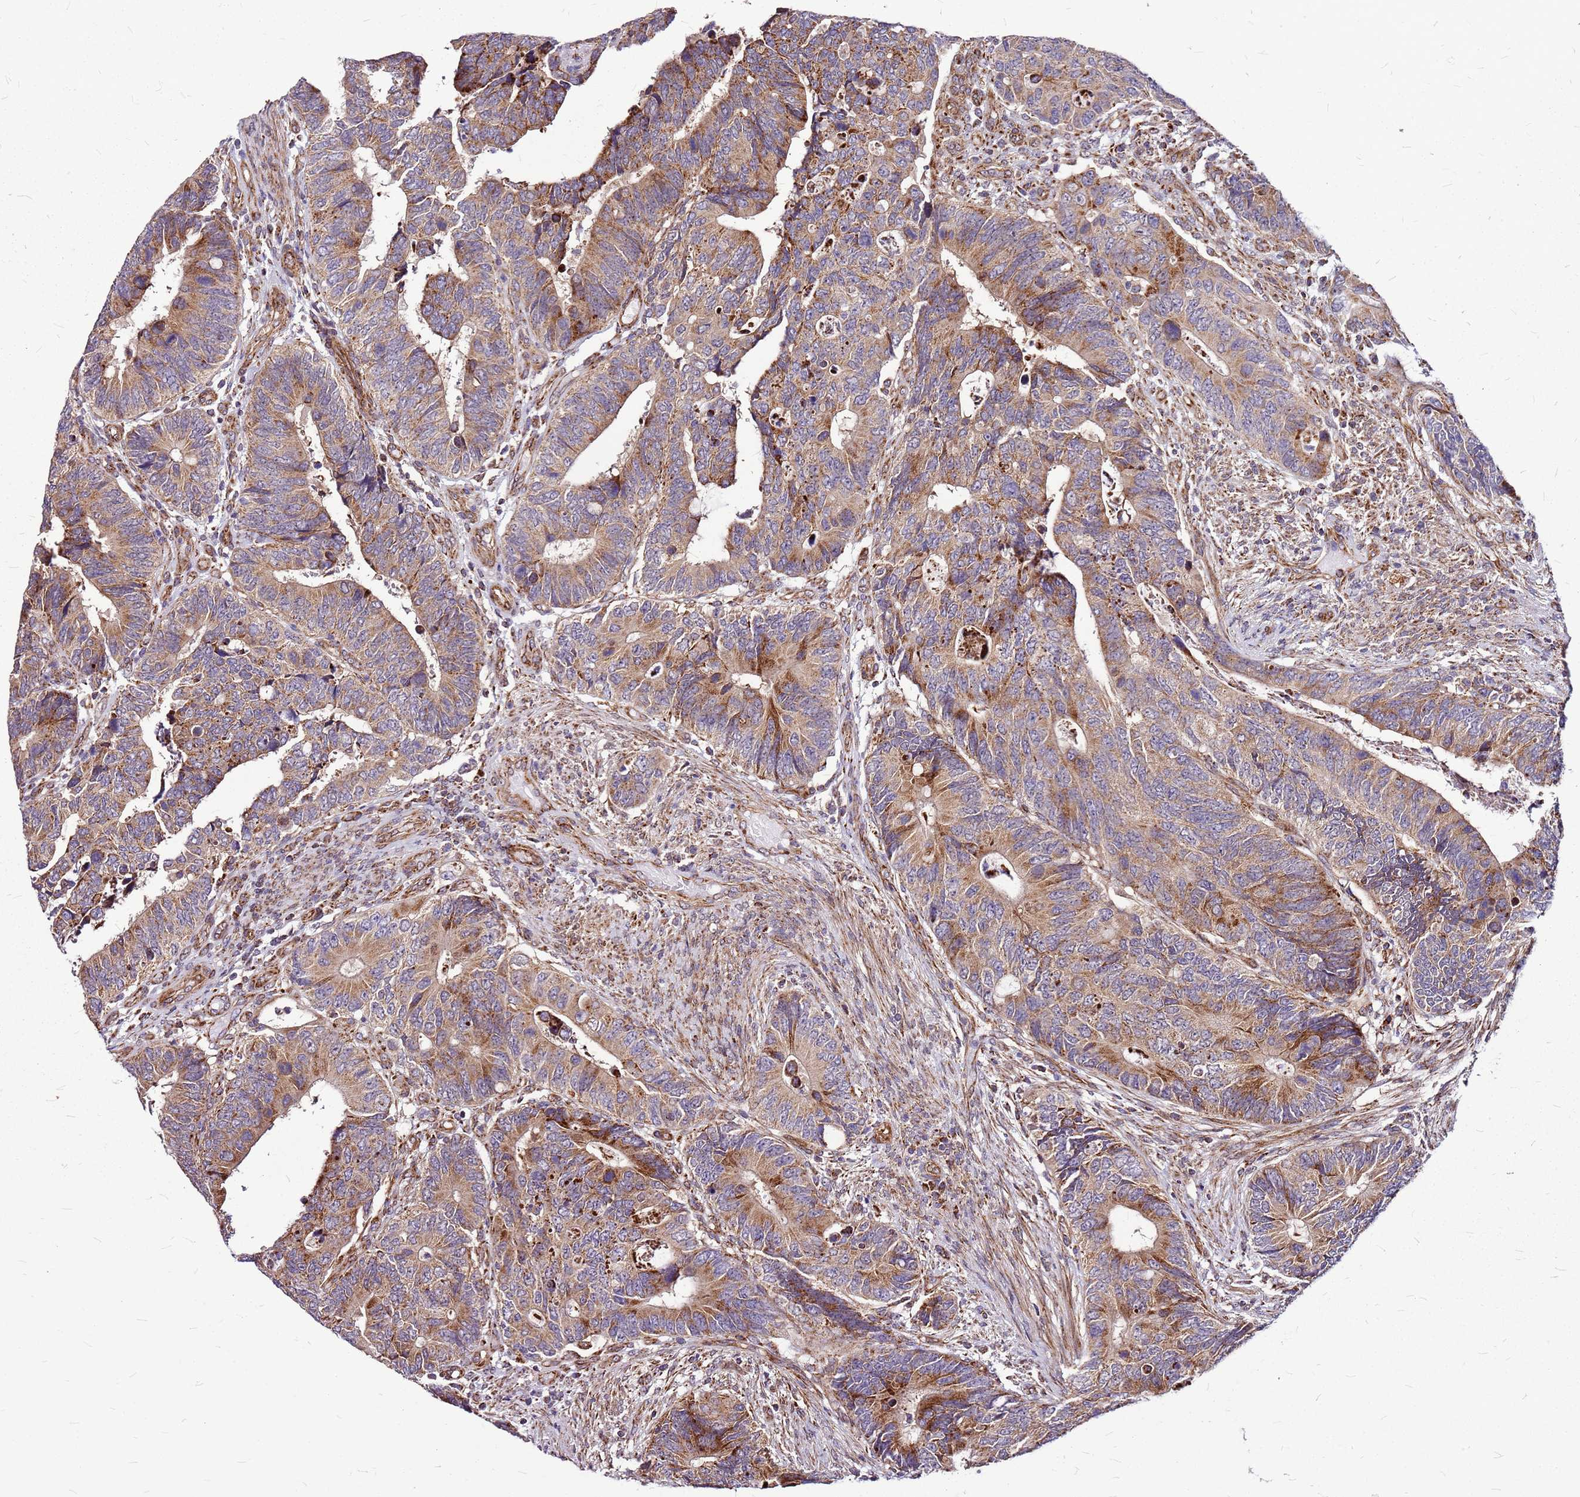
{"staining": {"intensity": "moderate", "quantity": ">75%", "location": "cytoplasmic/membranous"}, "tissue": "colorectal cancer", "cell_type": "Tumor cells", "image_type": "cancer", "snomed": [{"axis": "morphology", "description": "Adenocarcinoma, NOS"}, {"axis": "topography", "description": "Colon"}], "caption": "Tumor cells demonstrate moderate cytoplasmic/membranous staining in about >75% of cells in colorectal cancer.", "gene": "OR51T1", "patient": {"sex": "male", "age": 87}}